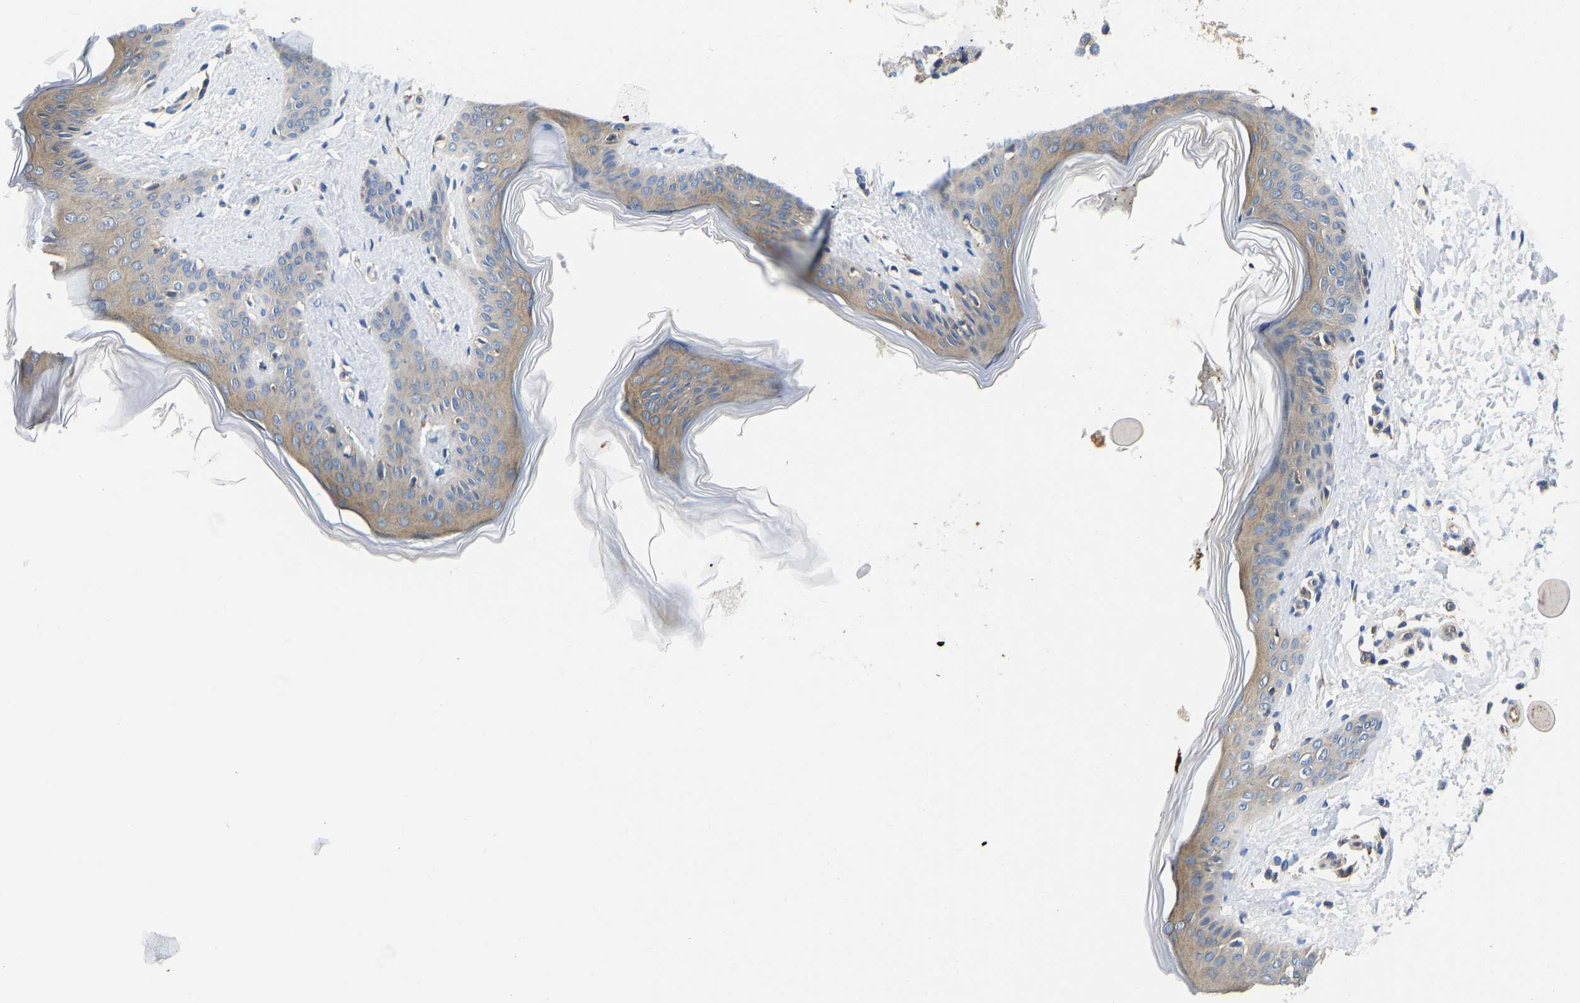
{"staining": {"intensity": "negative", "quantity": "none", "location": "none"}, "tissue": "skin", "cell_type": "Fibroblasts", "image_type": "normal", "snomed": [{"axis": "morphology", "description": "Normal tissue, NOS"}, {"axis": "topography", "description": "Skin"}], "caption": "A histopathology image of skin stained for a protein displays no brown staining in fibroblasts. (DAB (3,3'-diaminobenzidine) immunohistochemistry (IHC), high magnification).", "gene": "FLNB", "patient": {"sex": "female", "age": 17}}